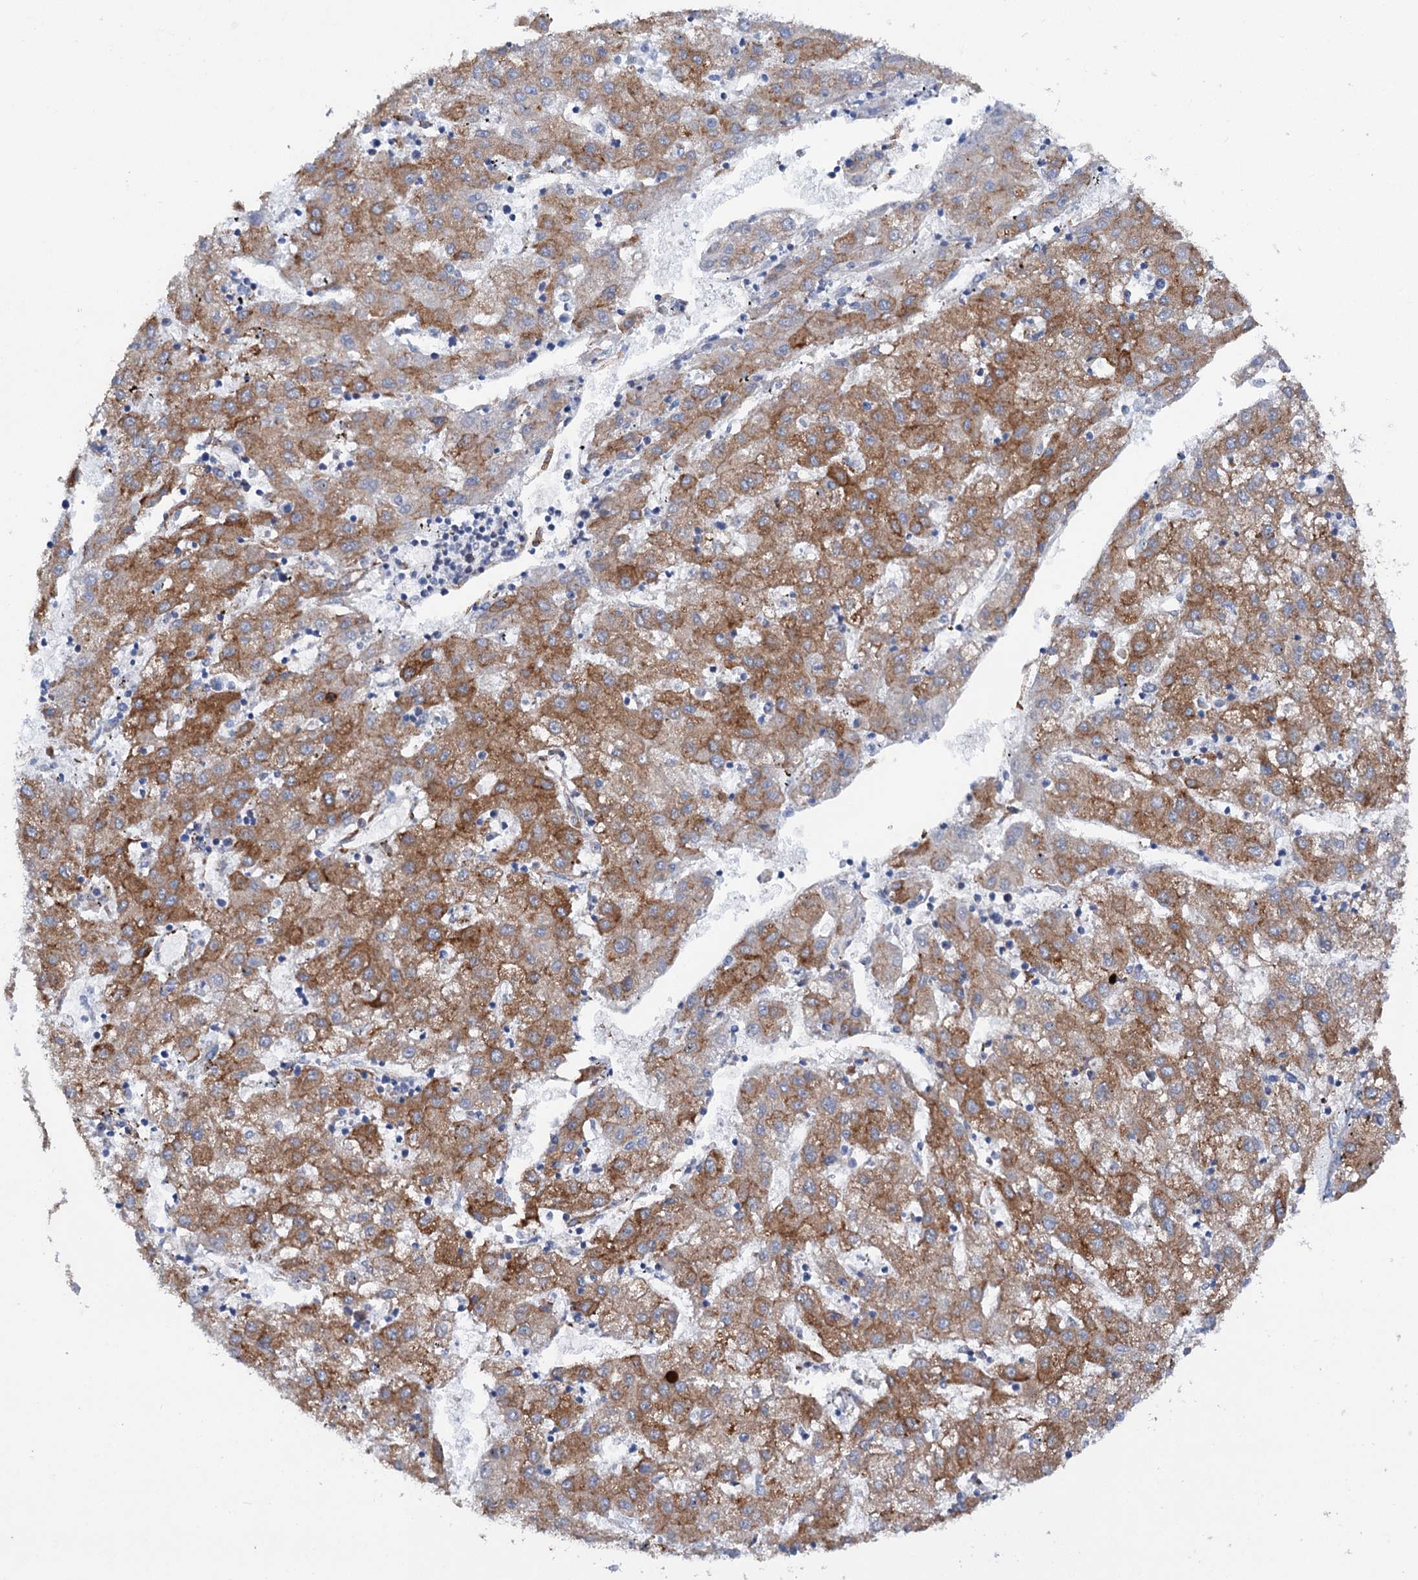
{"staining": {"intensity": "moderate", "quantity": ">75%", "location": "cytoplasmic/membranous"}, "tissue": "liver cancer", "cell_type": "Tumor cells", "image_type": "cancer", "snomed": [{"axis": "morphology", "description": "Carcinoma, Hepatocellular, NOS"}, {"axis": "topography", "description": "Liver"}], "caption": "The immunohistochemical stain labels moderate cytoplasmic/membranous expression in tumor cells of liver hepatocellular carcinoma tissue. (DAB IHC, brown staining for protein, blue staining for nuclei).", "gene": "SHE", "patient": {"sex": "male", "age": 72}}